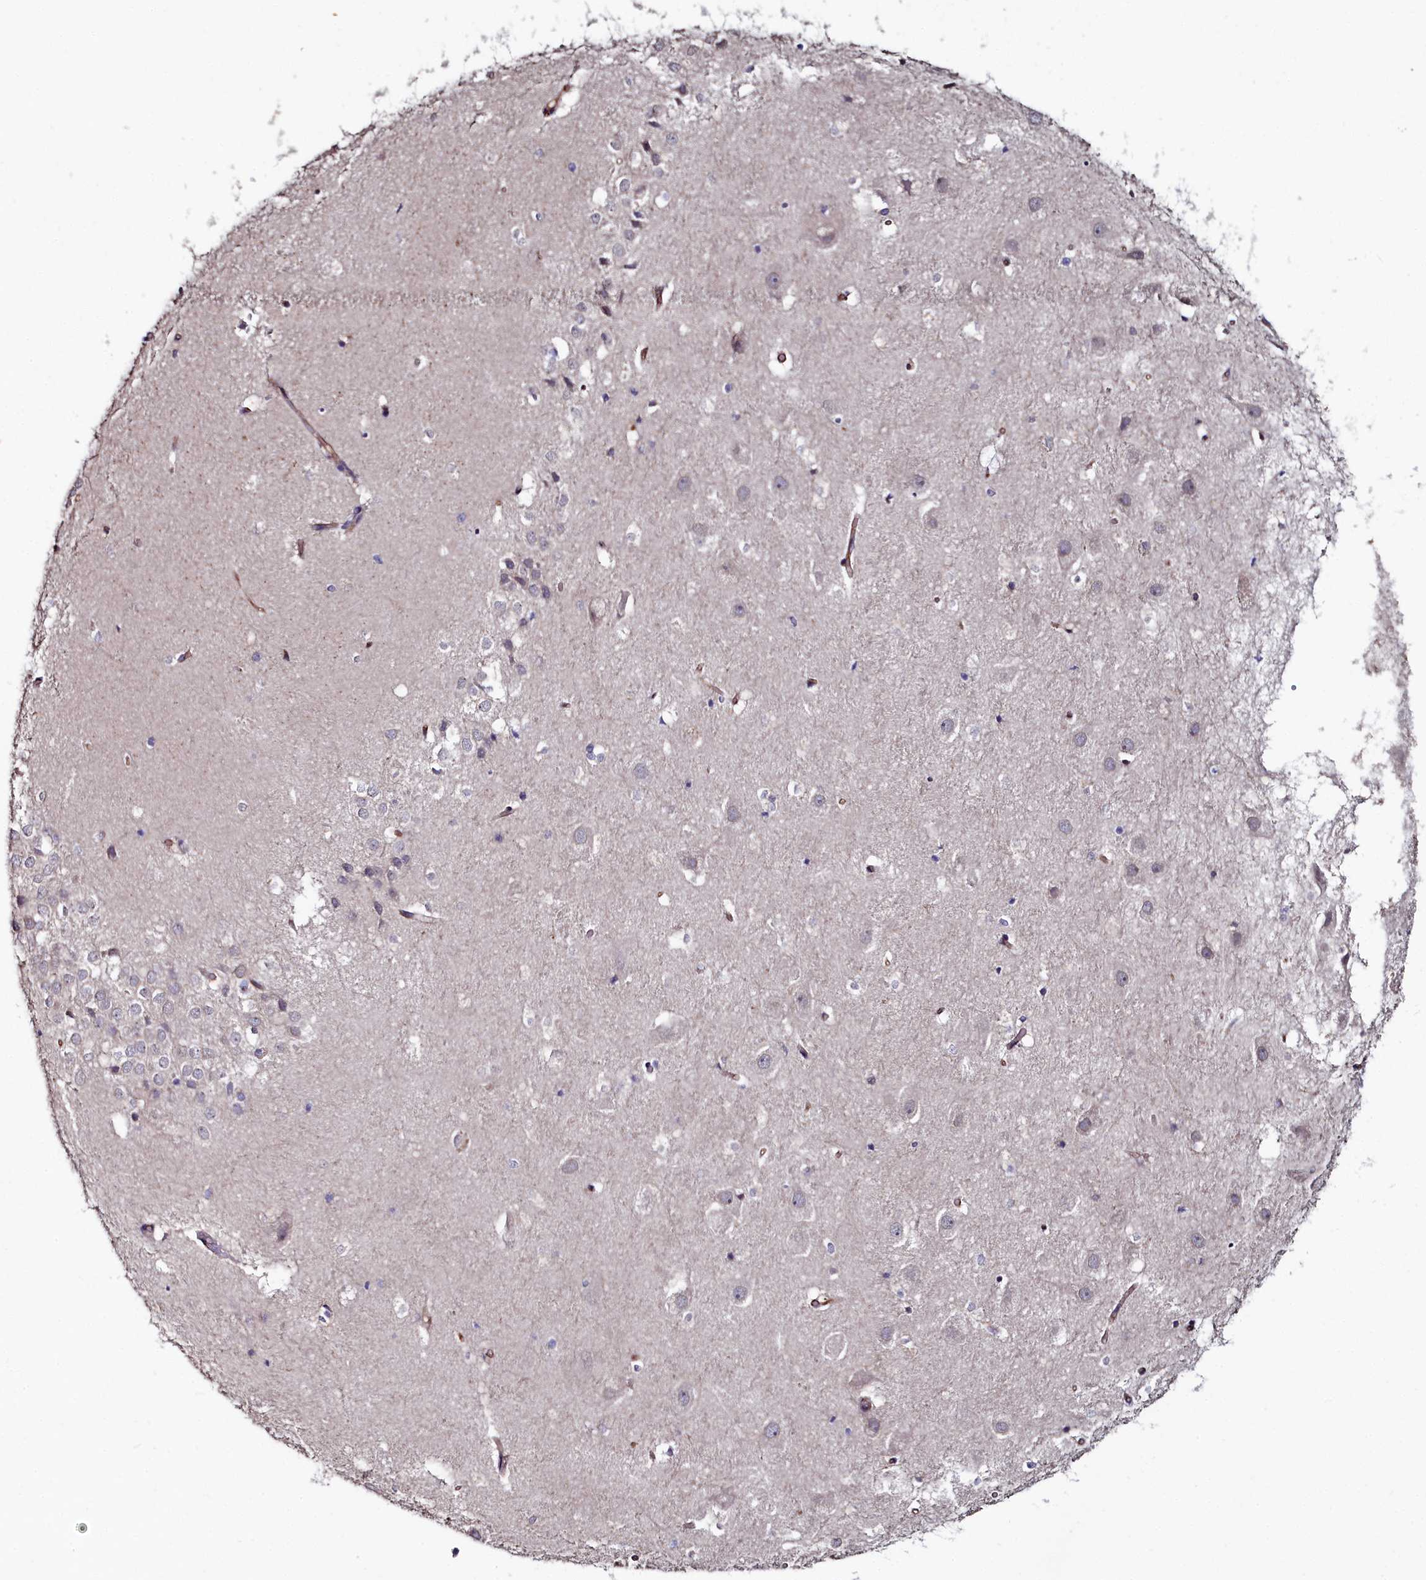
{"staining": {"intensity": "negative", "quantity": "none", "location": "none"}, "tissue": "hippocampus", "cell_type": "Glial cells", "image_type": "normal", "snomed": [{"axis": "morphology", "description": "Normal tissue, NOS"}, {"axis": "topography", "description": "Hippocampus"}], "caption": "The micrograph displays no significant staining in glial cells of hippocampus.", "gene": "C4orf19", "patient": {"sex": "female", "age": 52}}